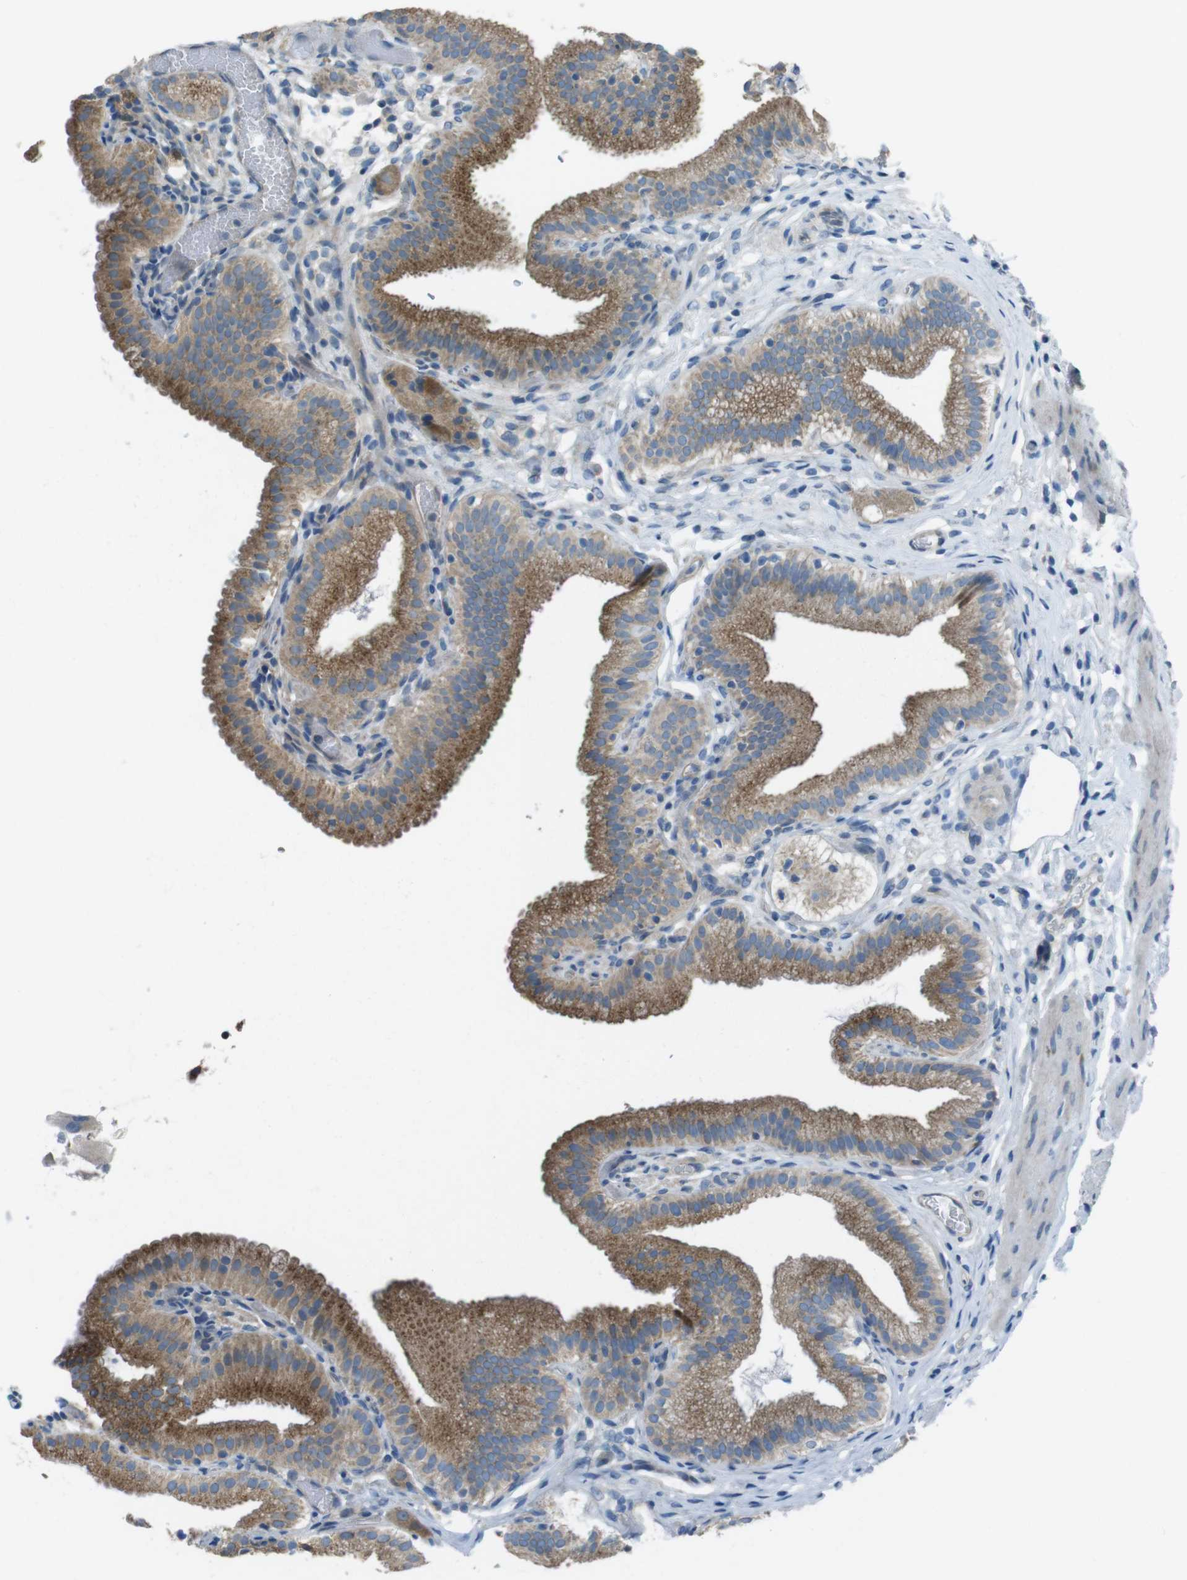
{"staining": {"intensity": "moderate", "quantity": ">75%", "location": "cytoplasmic/membranous"}, "tissue": "gallbladder", "cell_type": "Glandular cells", "image_type": "normal", "snomed": [{"axis": "morphology", "description": "Normal tissue, NOS"}, {"axis": "topography", "description": "Gallbladder"}], "caption": "Immunohistochemistry of normal gallbladder displays medium levels of moderate cytoplasmic/membranous expression in about >75% of glandular cells.", "gene": "TMEM41B", "patient": {"sex": "male", "age": 54}}